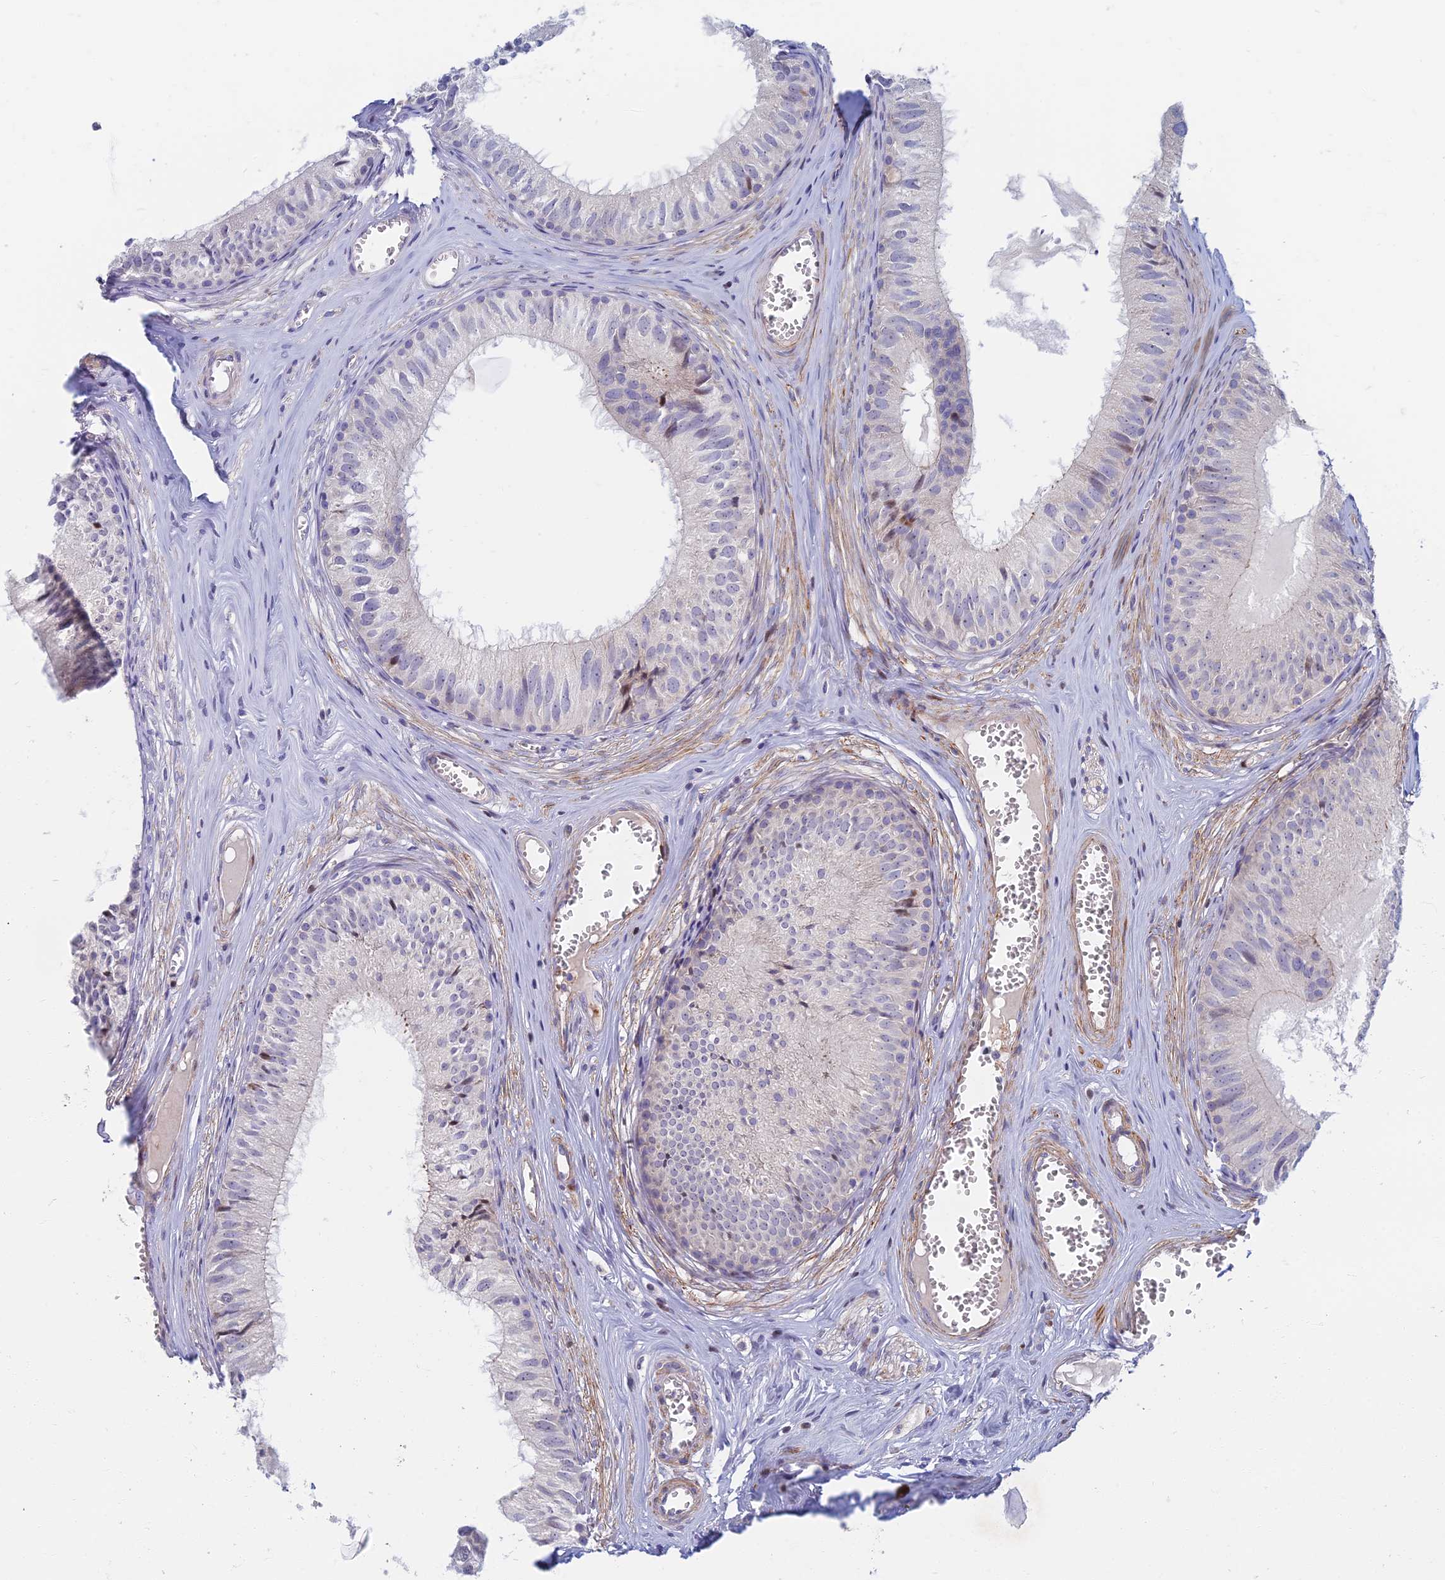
{"staining": {"intensity": "negative", "quantity": "none", "location": "none"}, "tissue": "epididymis", "cell_type": "Glandular cells", "image_type": "normal", "snomed": [{"axis": "morphology", "description": "Normal tissue, NOS"}, {"axis": "topography", "description": "Epididymis"}], "caption": "Epididymis stained for a protein using immunohistochemistry (IHC) demonstrates no expression glandular cells.", "gene": "C15orf40", "patient": {"sex": "male", "age": 36}}